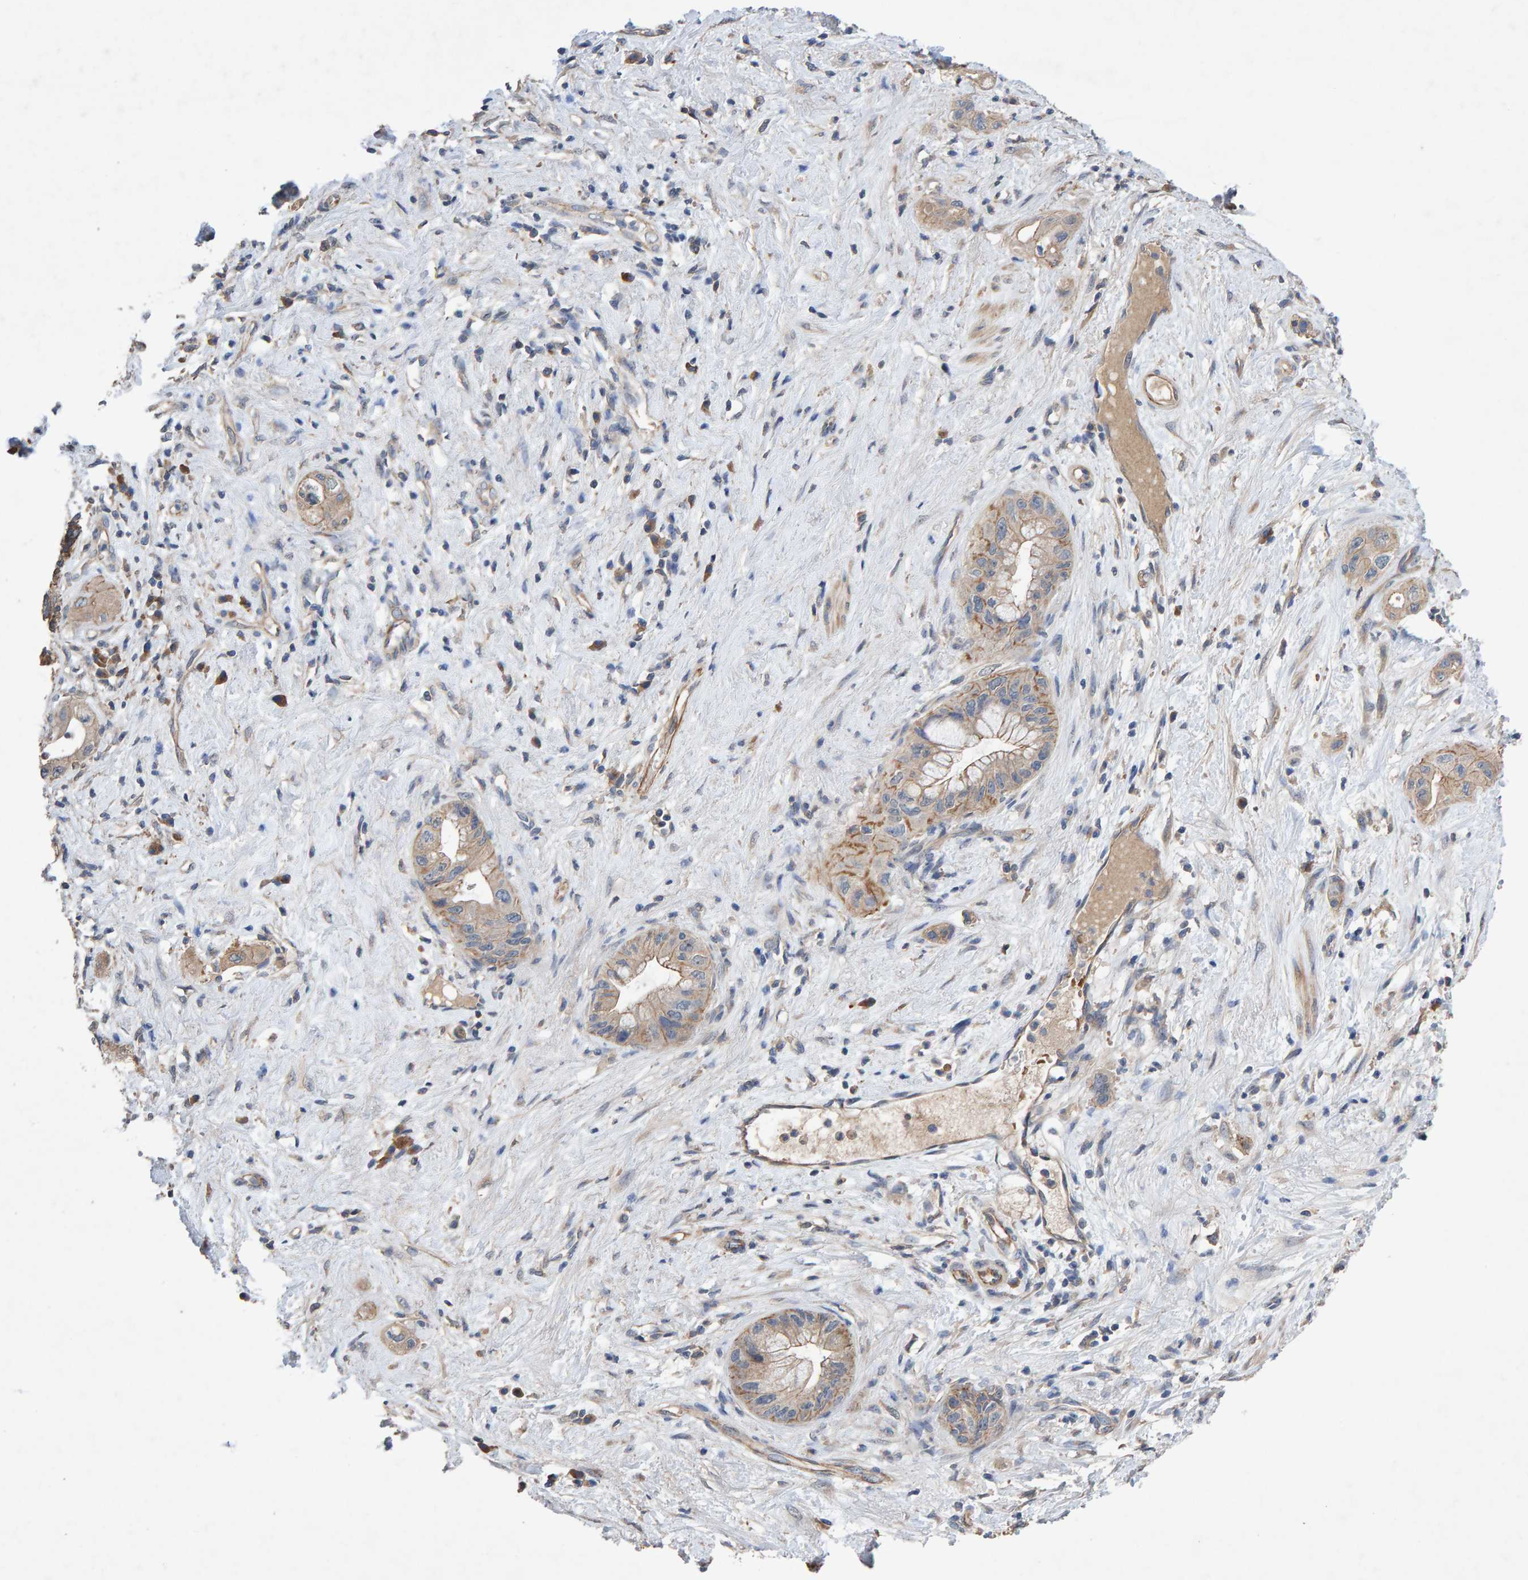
{"staining": {"intensity": "weak", "quantity": ">75%", "location": "cytoplasmic/membranous"}, "tissue": "pancreatic cancer", "cell_type": "Tumor cells", "image_type": "cancer", "snomed": [{"axis": "morphology", "description": "Adenocarcinoma, NOS"}, {"axis": "topography", "description": "Pancreas"}], "caption": "Protein staining of pancreatic cancer (adenocarcinoma) tissue demonstrates weak cytoplasmic/membranous staining in about >75% of tumor cells.", "gene": "EFR3A", "patient": {"sex": "female", "age": 73}}